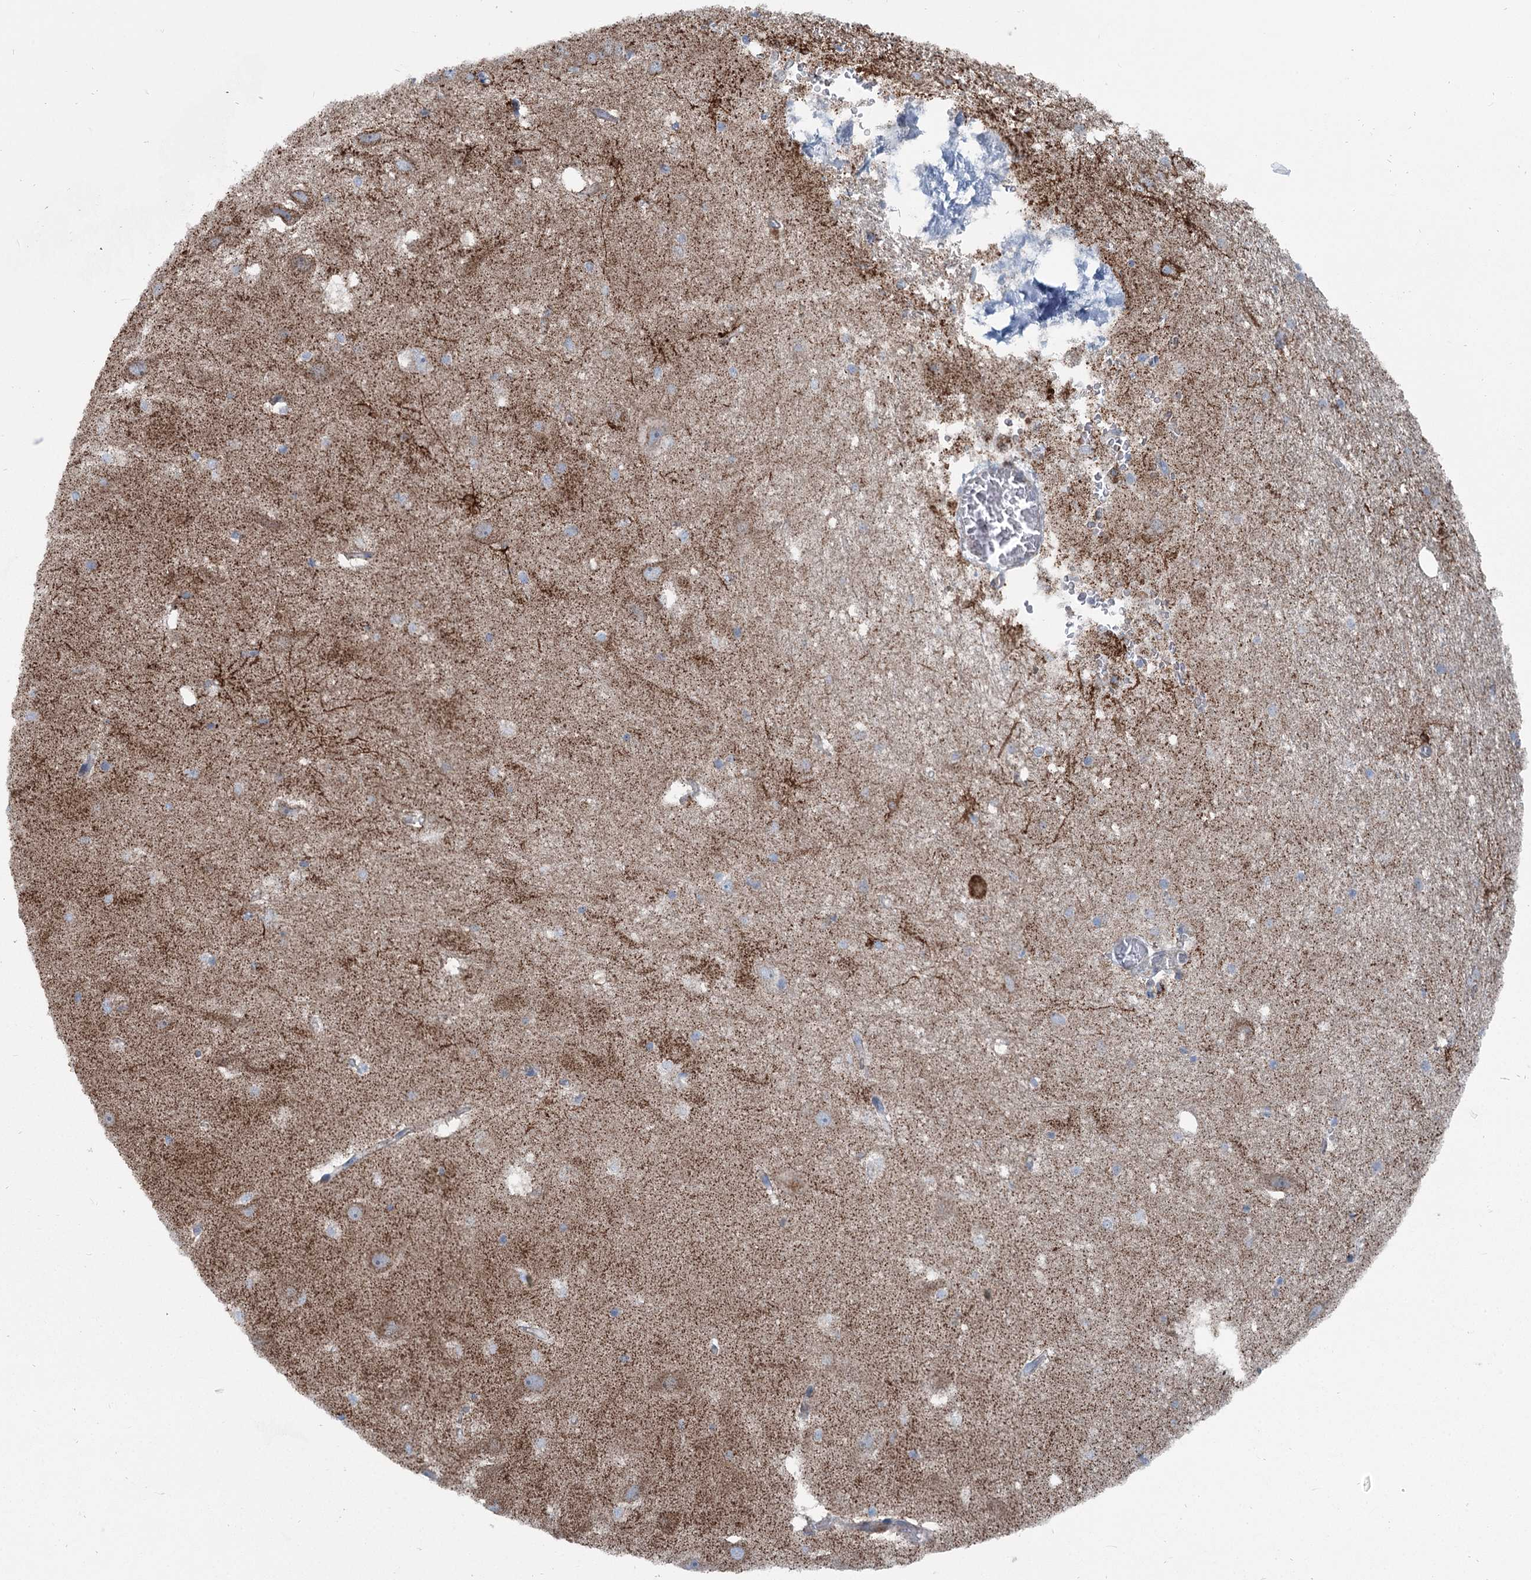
{"staining": {"intensity": "moderate", "quantity": "<25%", "location": "cytoplasmic/membranous"}, "tissue": "hippocampus", "cell_type": "Glial cells", "image_type": "normal", "snomed": [{"axis": "morphology", "description": "Normal tissue, NOS"}, {"axis": "topography", "description": "Hippocampus"}], "caption": "This is a micrograph of immunohistochemistry (IHC) staining of unremarkable hippocampus, which shows moderate expression in the cytoplasmic/membranous of glial cells.", "gene": "MARK2", "patient": {"sex": "female", "age": 52}}